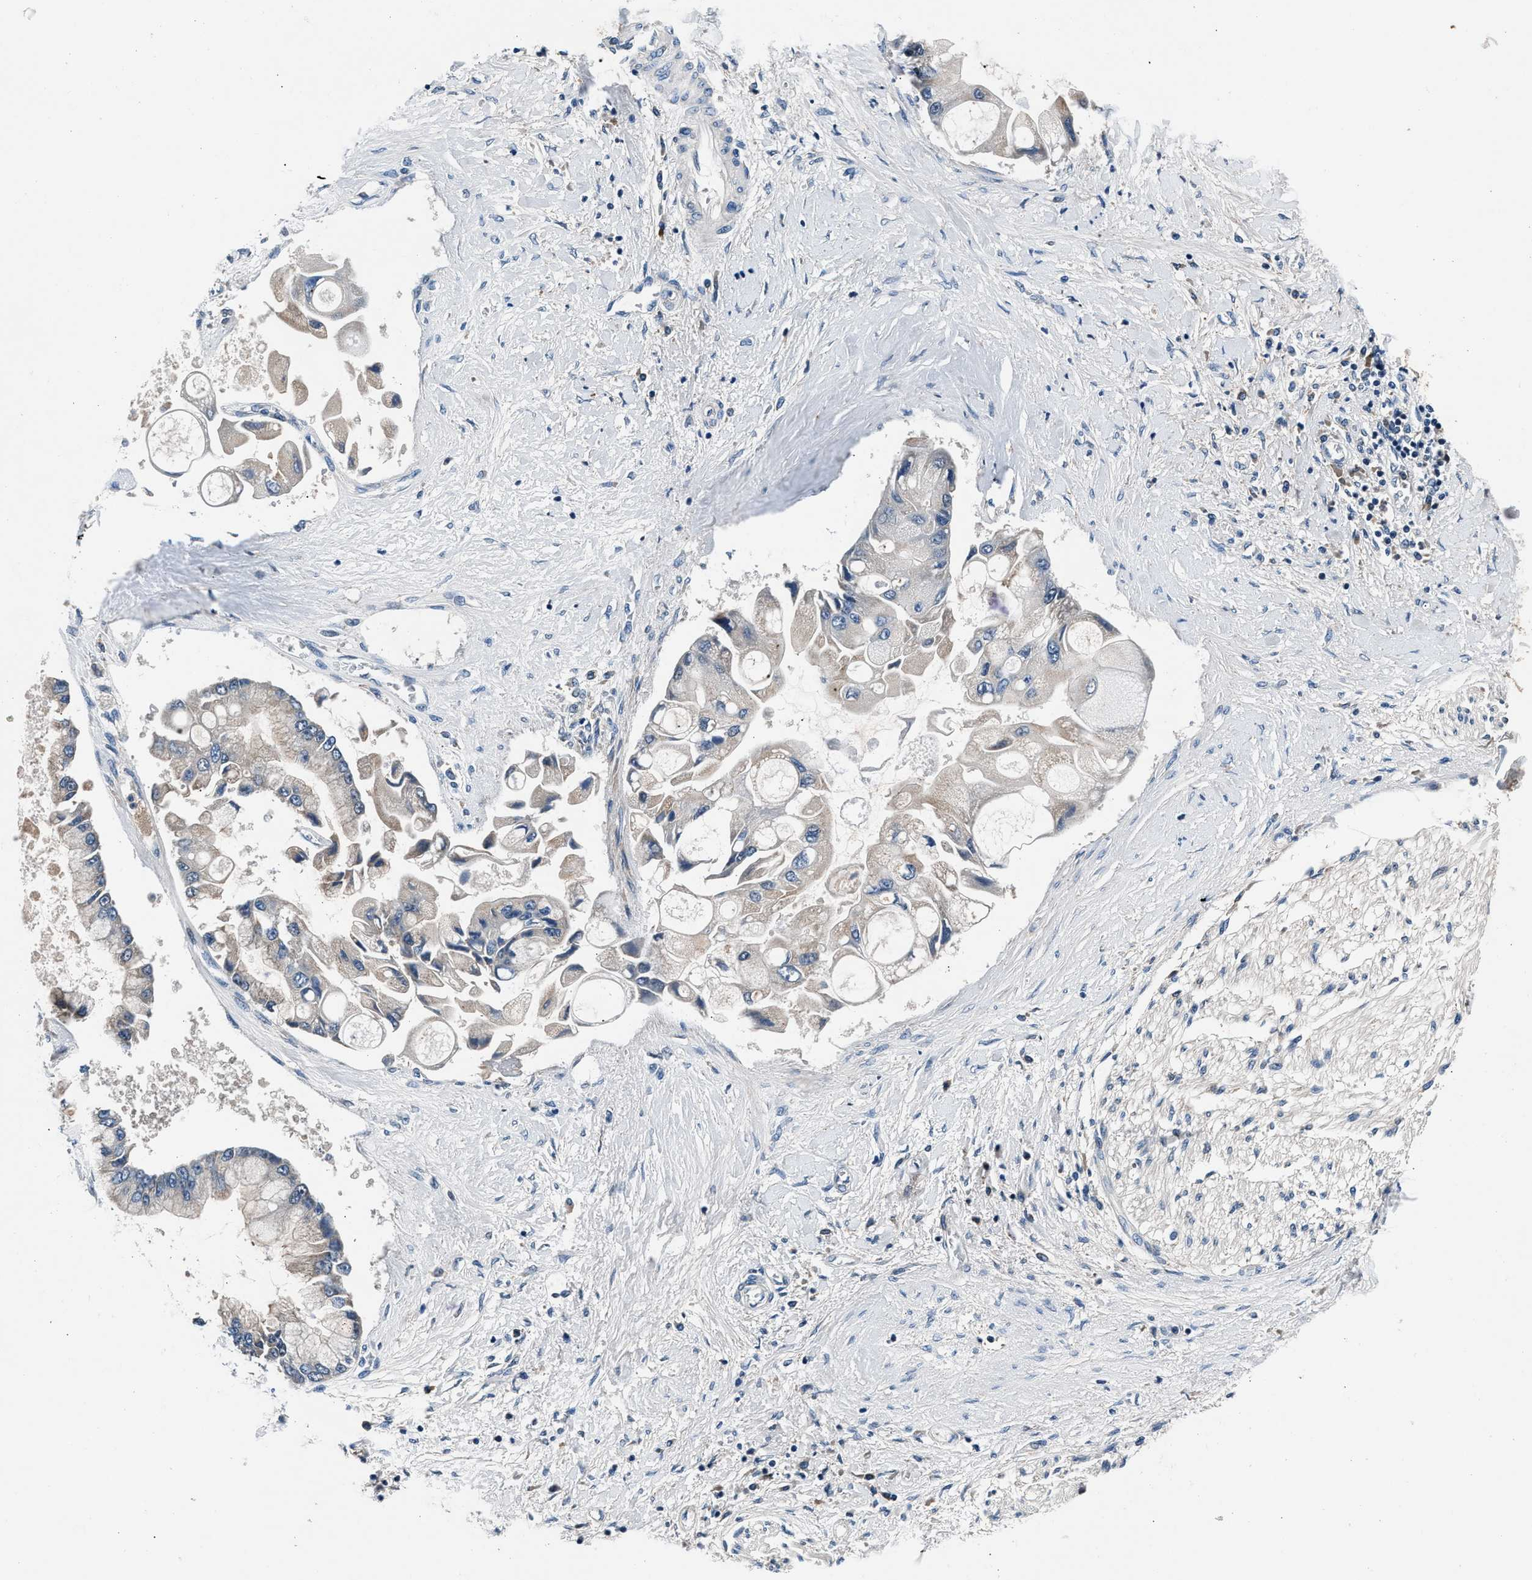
{"staining": {"intensity": "negative", "quantity": "none", "location": "none"}, "tissue": "liver cancer", "cell_type": "Tumor cells", "image_type": "cancer", "snomed": [{"axis": "morphology", "description": "Cholangiocarcinoma"}, {"axis": "topography", "description": "Liver"}], "caption": "IHC image of neoplastic tissue: liver cancer stained with DAB (3,3'-diaminobenzidine) shows no significant protein expression in tumor cells.", "gene": "DENND6B", "patient": {"sex": "male", "age": 50}}